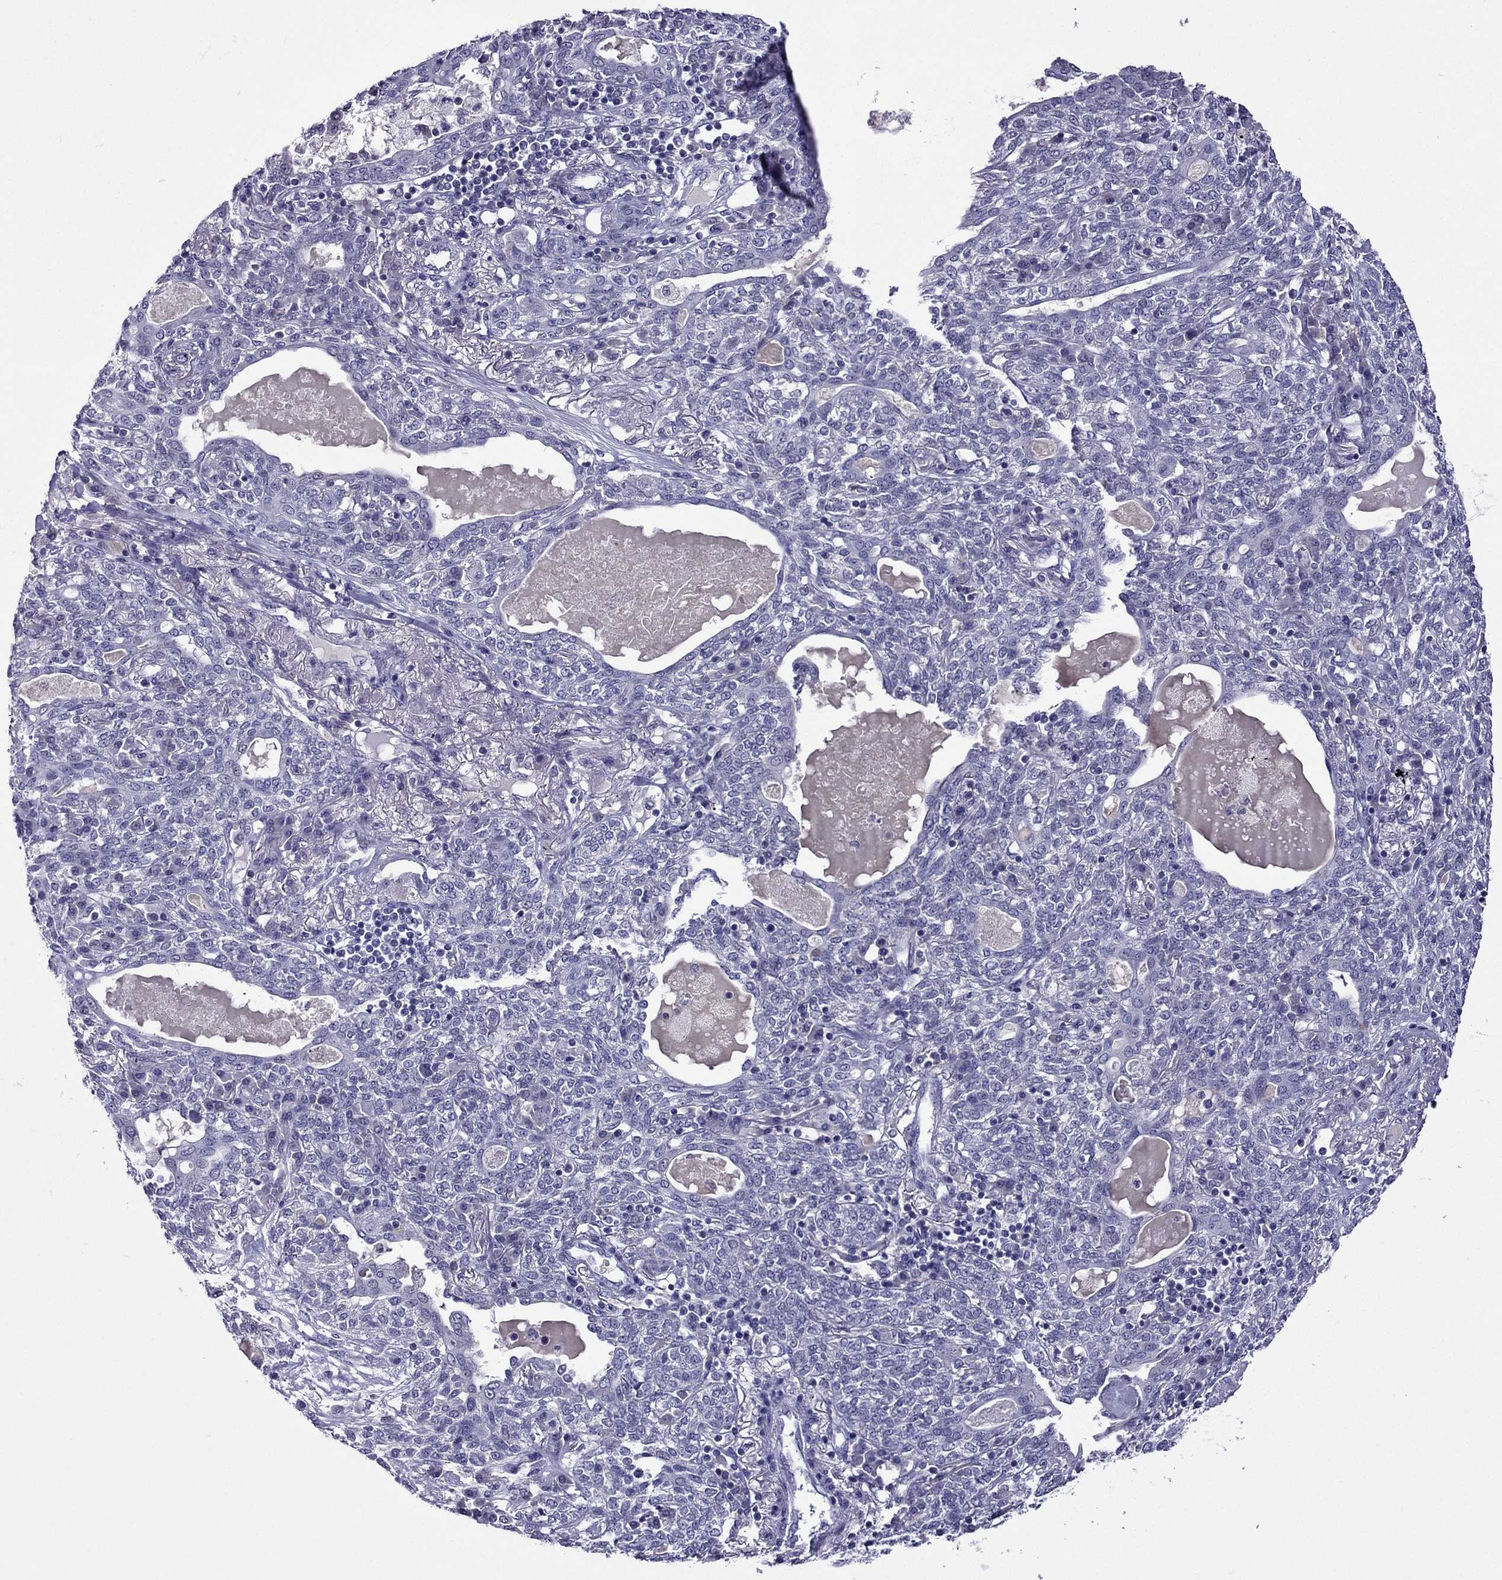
{"staining": {"intensity": "negative", "quantity": "none", "location": "none"}, "tissue": "lung cancer", "cell_type": "Tumor cells", "image_type": "cancer", "snomed": [{"axis": "morphology", "description": "Squamous cell carcinoma, NOS"}, {"axis": "topography", "description": "Lung"}], "caption": "The micrograph shows no significant expression in tumor cells of lung cancer (squamous cell carcinoma).", "gene": "SPTBN4", "patient": {"sex": "female", "age": 70}}